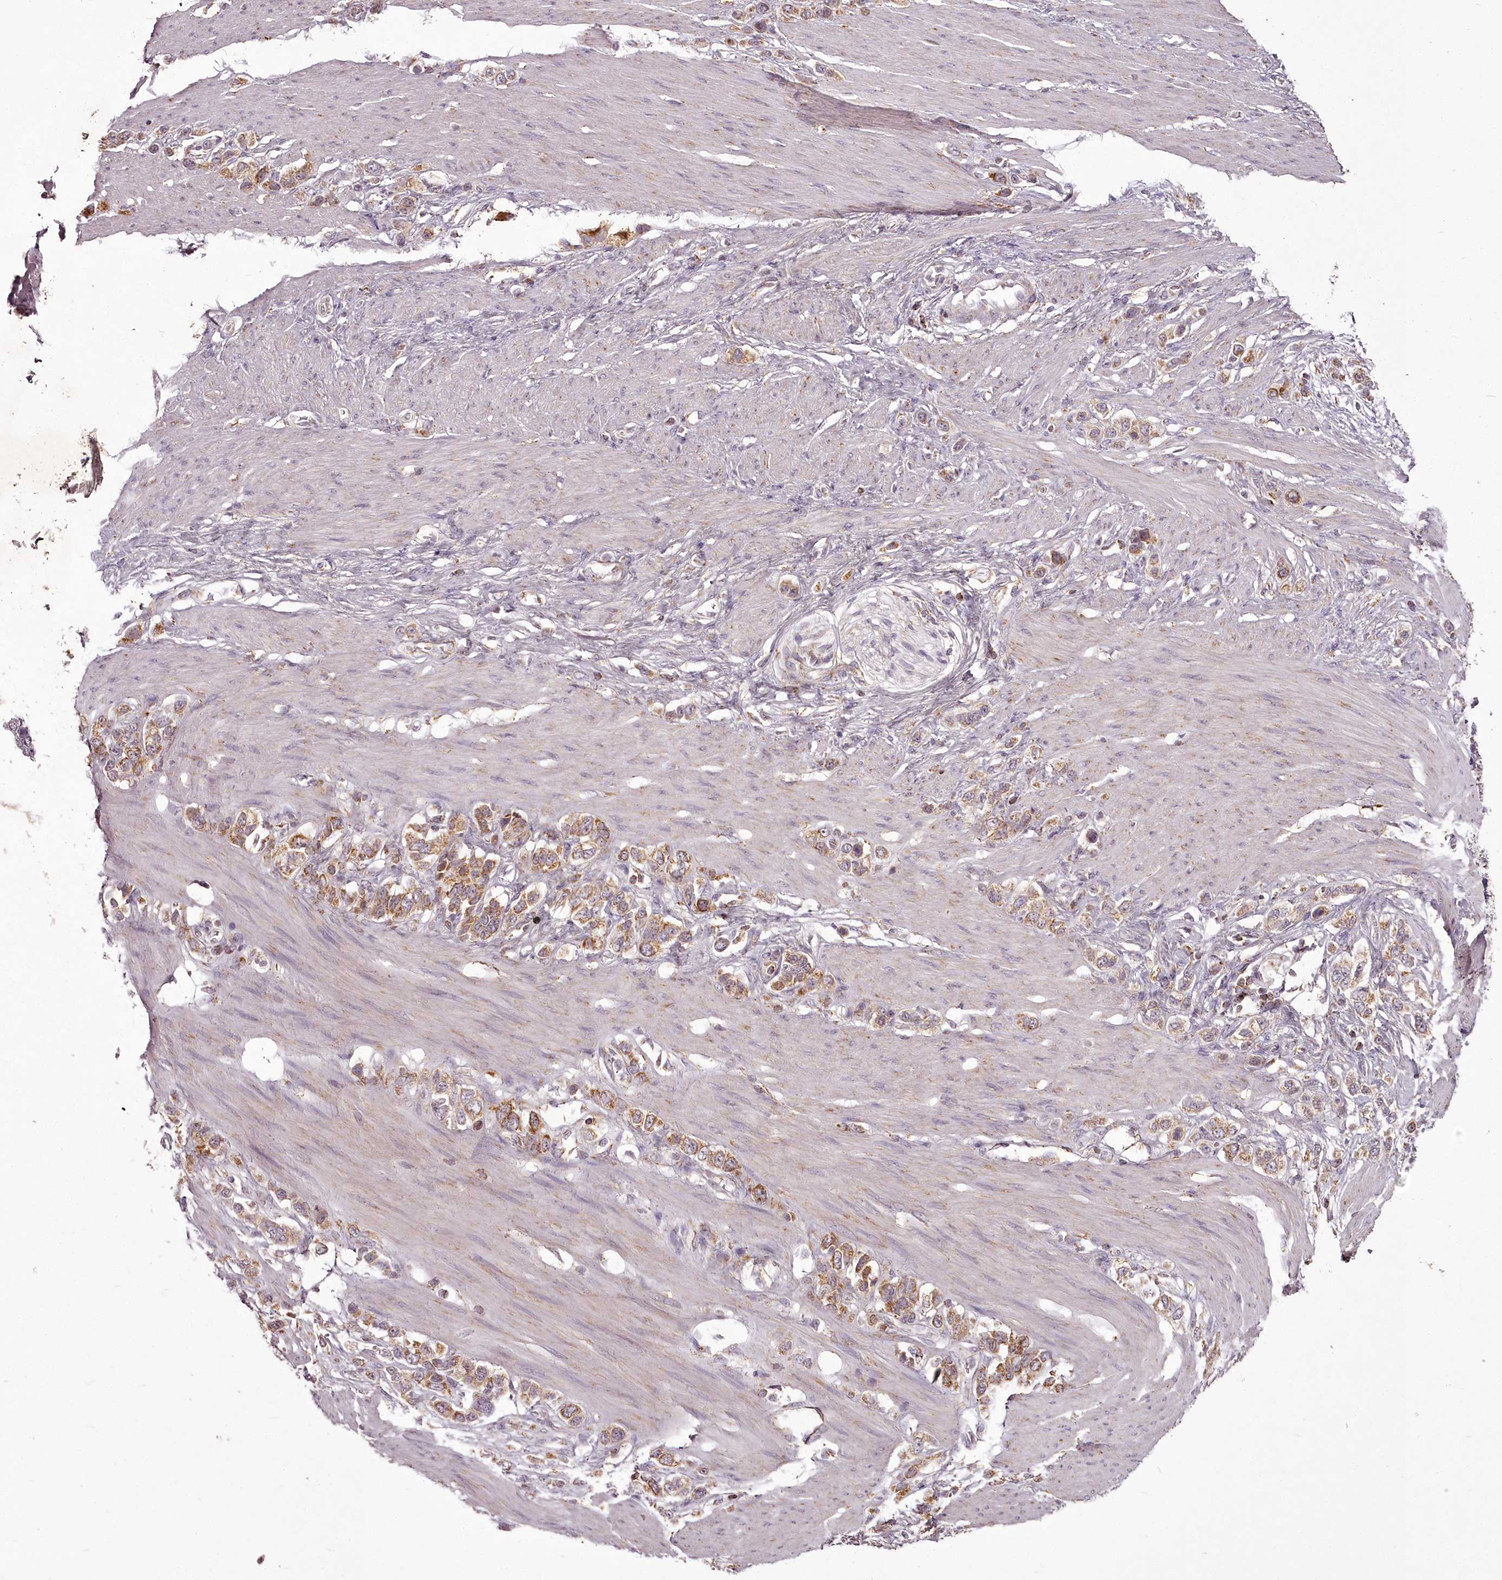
{"staining": {"intensity": "moderate", "quantity": ">75%", "location": "cytoplasmic/membranous"}, "tissue": "stomach cancer", "cell_type": "Tumor cells", "image_type": "cancer", "snomed": [{"axis": "morphology", "description": "Adenocarcinoma, NOS"}, {"axis": "morphology", "description": "Adenocarcinoma, High grade"}, {"axis": "topography", "description": "Stomach, upper"}, {"axis": "topography", "description": "Stomach, lower"}], "caption": "Tumor cells show medium levels of moderate cytoplasmic/membranous positivity in approximately >75% of cells in stomach adenocarcinoma.", "gene": "CHCHD2", "patient": {"sex": "female", "age": 65}}